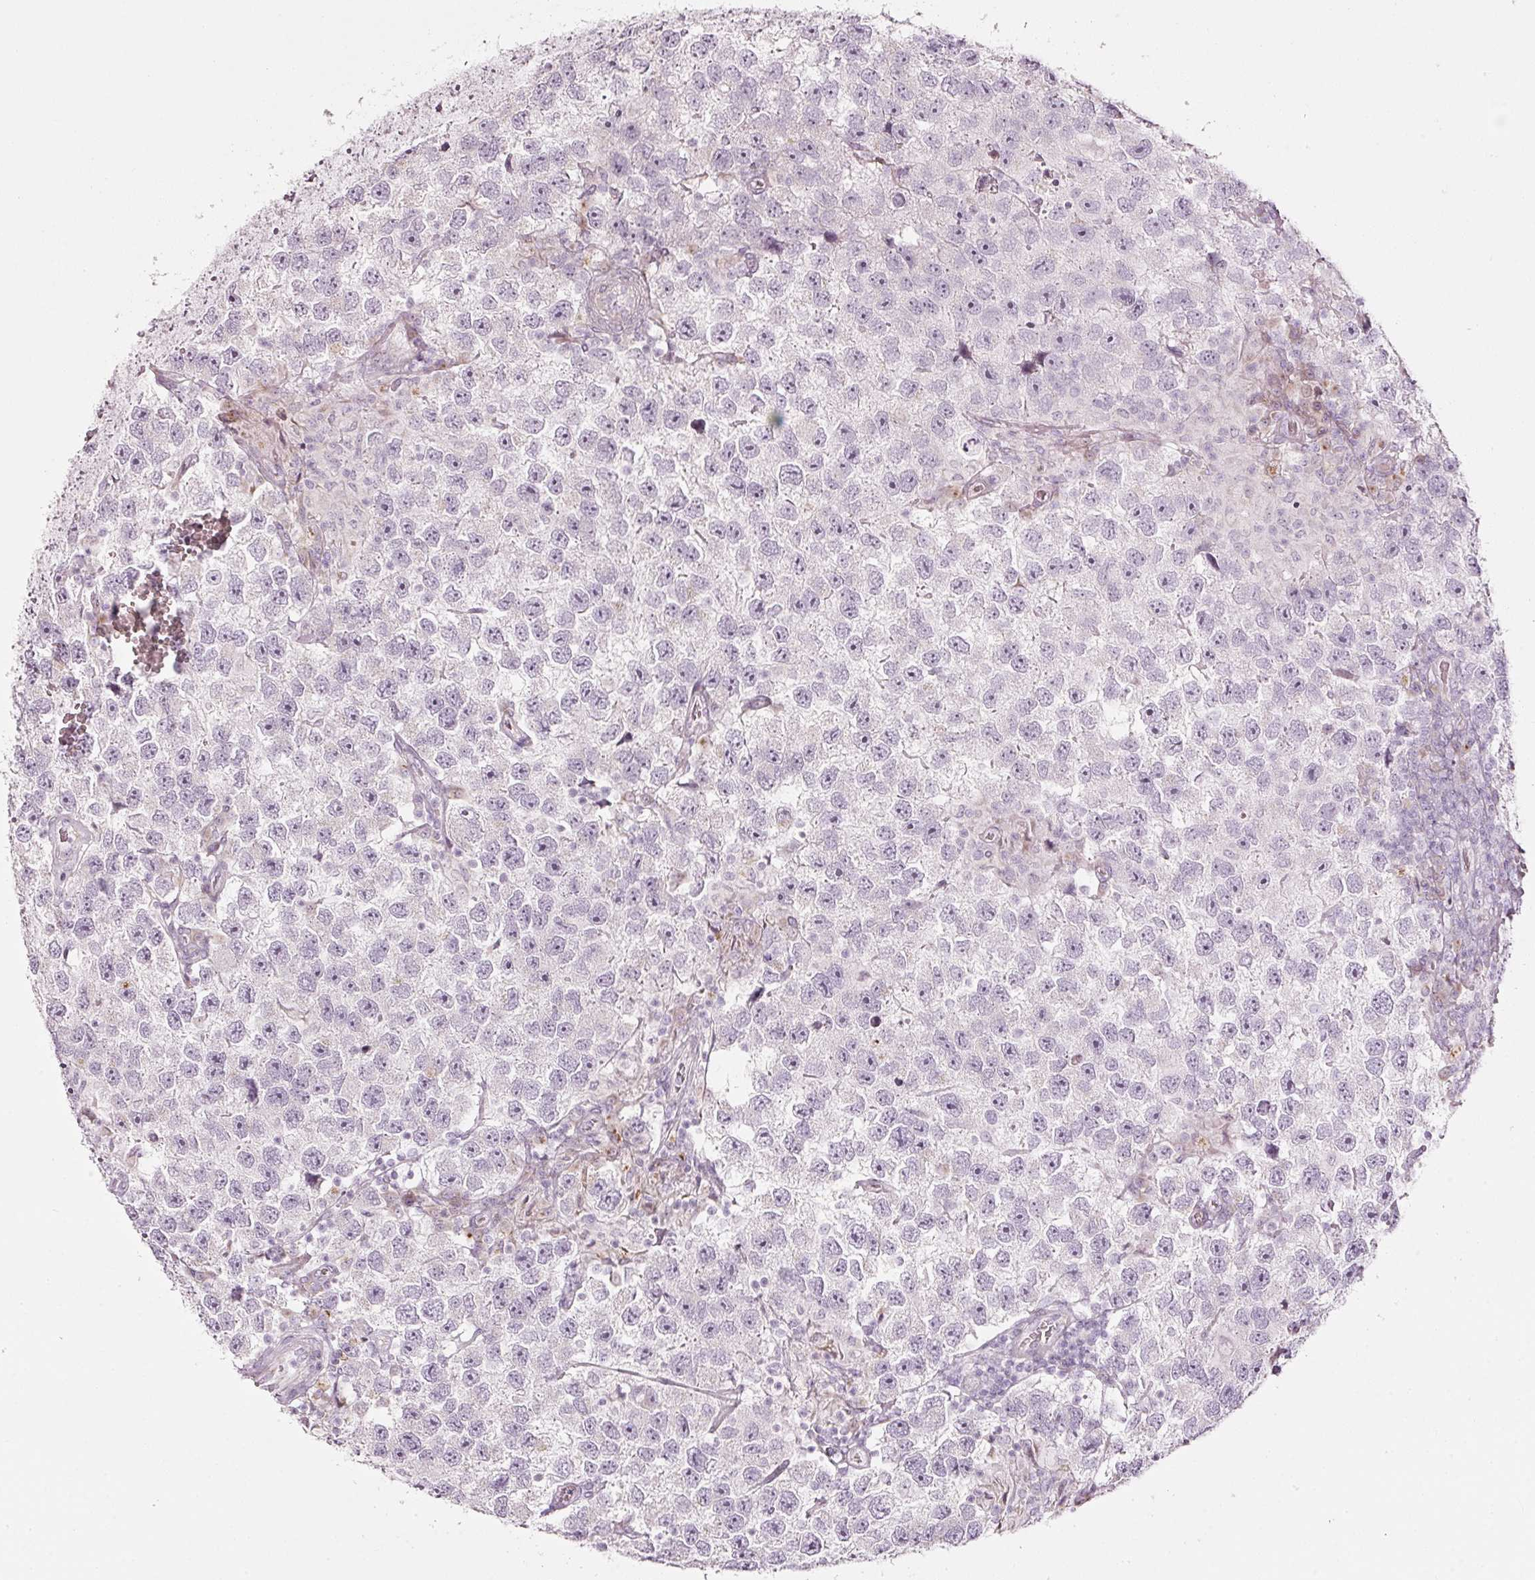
{"staining": {"intensity": "negative", "quantity": "none", "location": "none"}, "tissue": "testis cancer", "cell_type": "Tumor cells", "image_type": "cancer", "snomed": [{"axis": "morphology", "description": "Seminoma, NOS"}, {"axis": "topography", "description": "Testis"}], "caption": "Immunohistochemistry of human testis cancer displays no positivity in tumor cells. The staining was performed using DAB to visualize the protein expression in brown, while the nuclei were stained in blue with hematoxylin (Magnification: 20x).", "gene": "SDF4", "patient": {"sex": "male", "age": 26}}